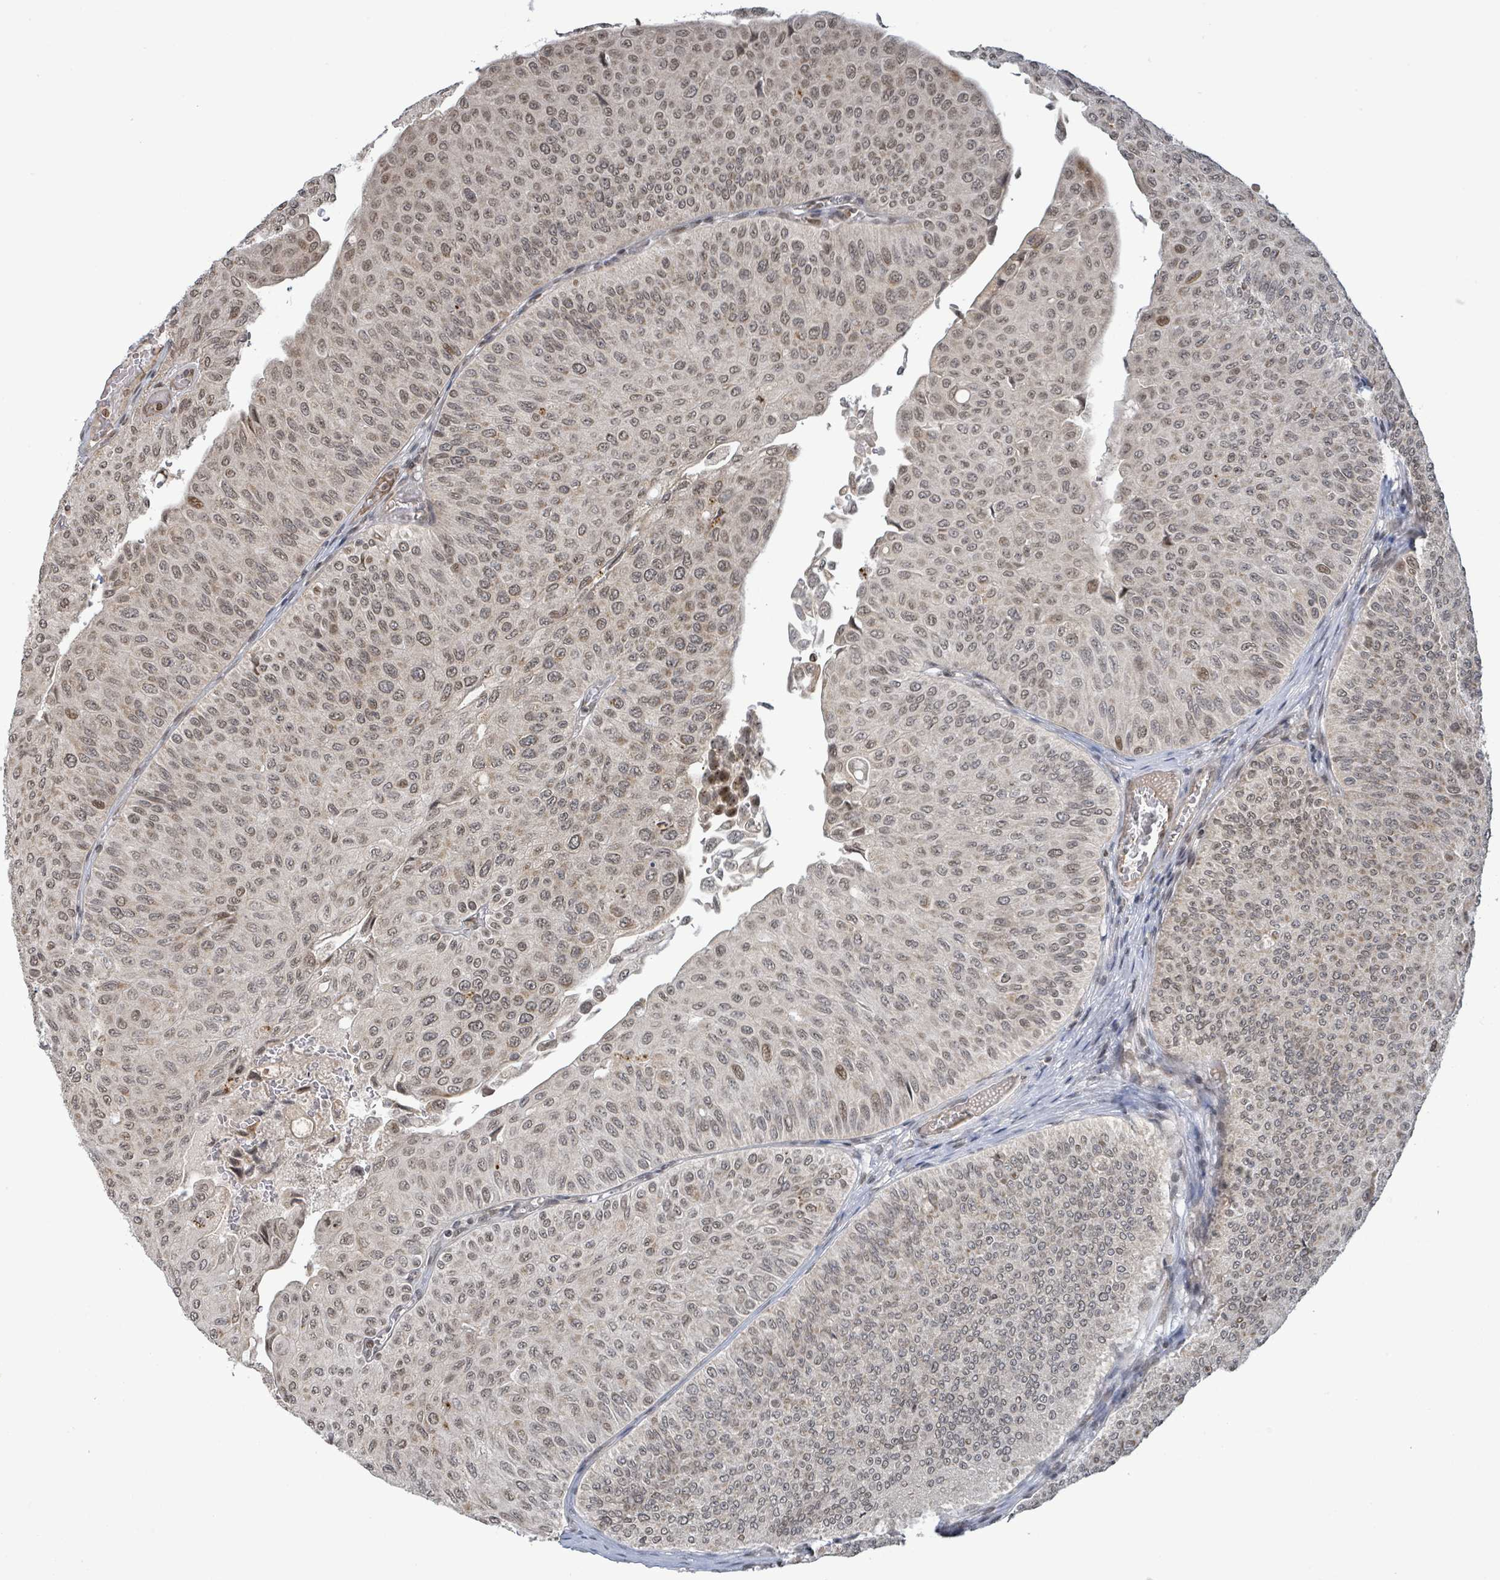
{"staining": {"intensity": "moderate", "quantity": ">75%", "location": "nuclear"}, "tissue": "urothelial cancer", "cell_type": "Tumor cells", "image_type": "cancer", "snomed": [{"axis": "morphology", "description": "Urothelial carcinoma, NOS"}, {"axis": "topography", "description": "Urinary bladder"}], "caption": "Immunohistochemistry (IHC) micrograph of neoplastic tissue: transitional cell carcinoma stained using immunohistochemistry (IHC) exhibits medium levels of moderate protein expression localized specifically in the nuclear of tumor cells, appearing as a nuclear brown color.", "gene": "SBF2", "patient": {"sex": "male", "age": 59}}